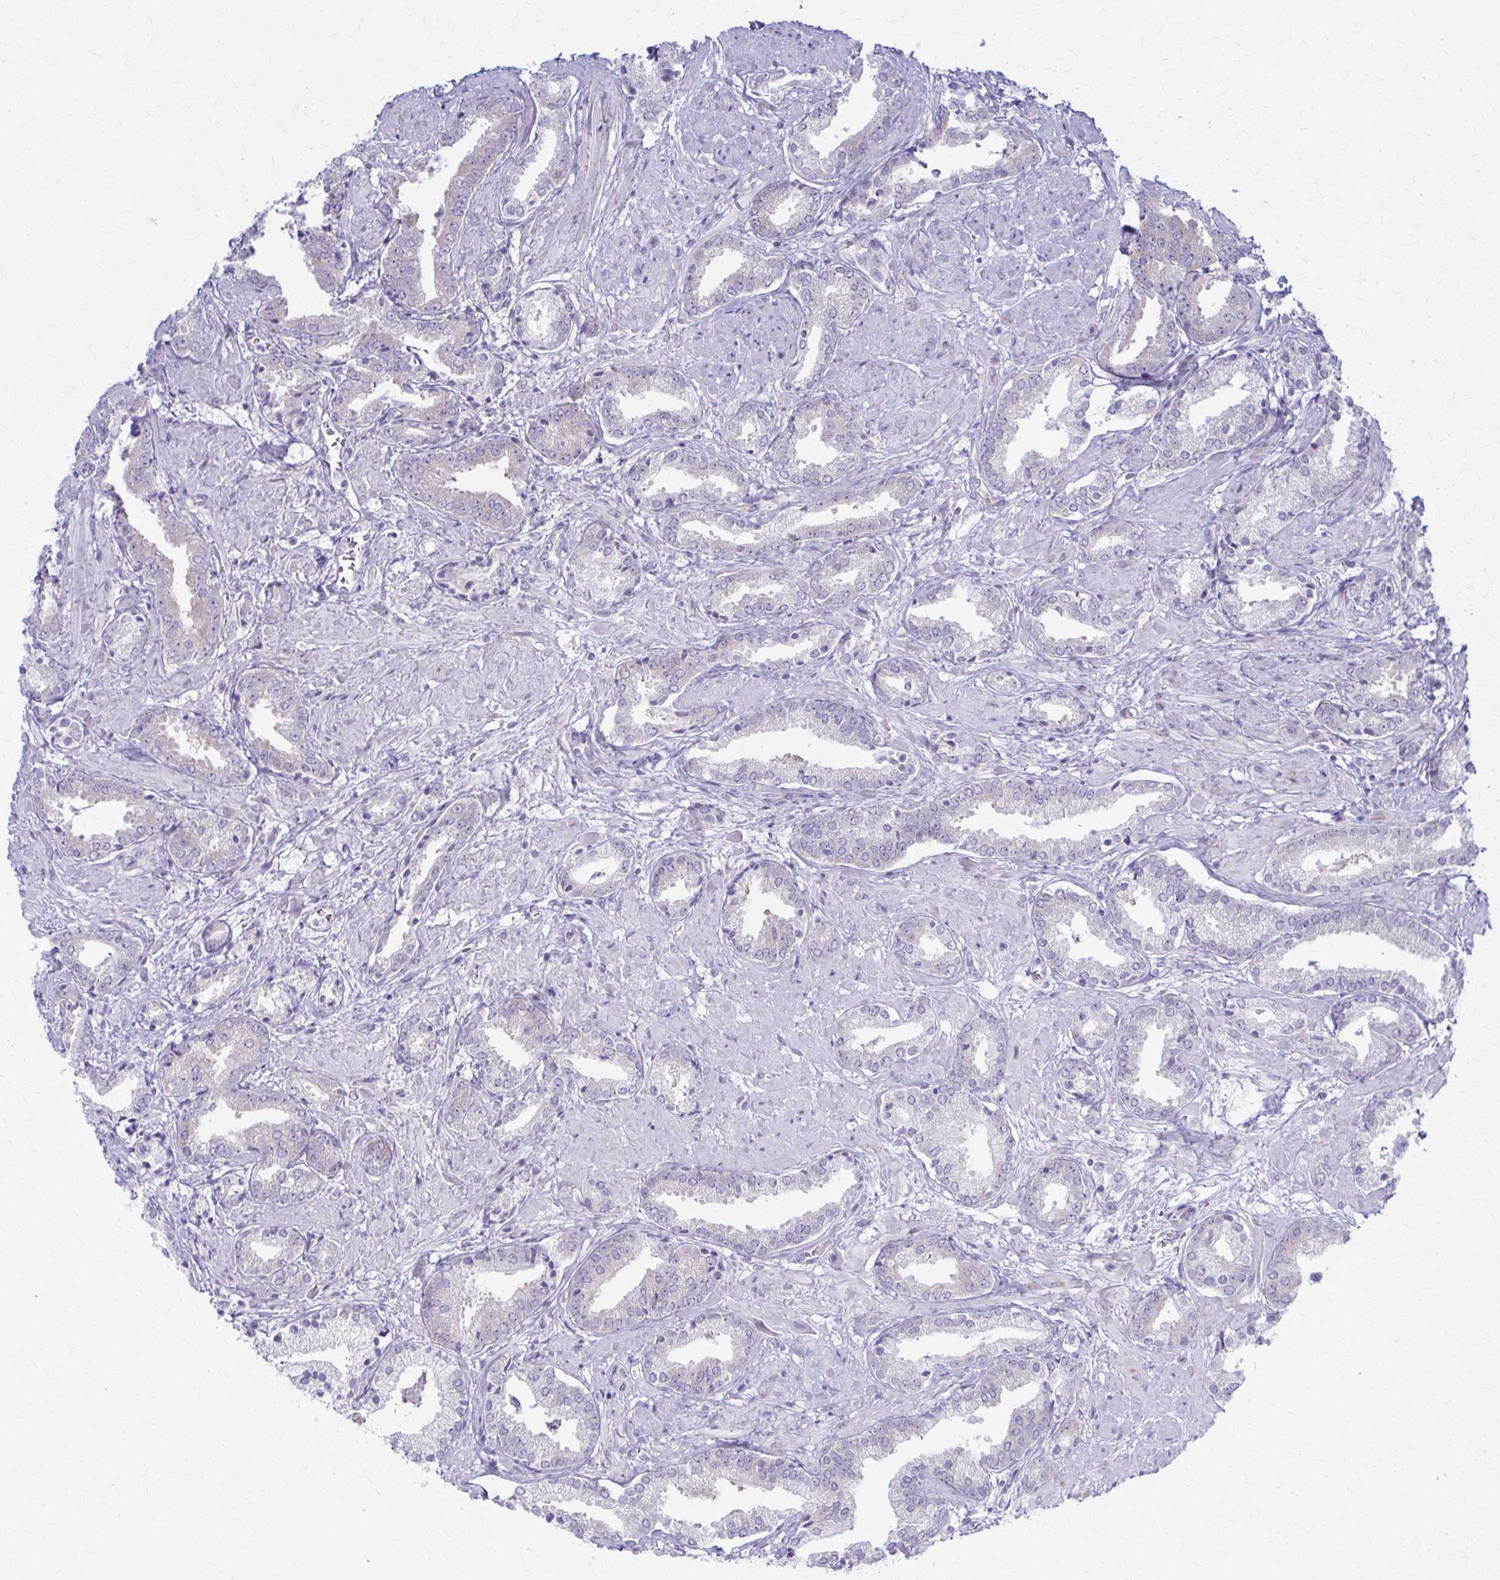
{"staining": {"intensity": "negative", "quantity": "none", "location": "none"}, "tissue": "prostate cancer", "cell_type": "Tumor cells", "image_type": "cancer", "snomed": [{"axis": "morphology", "description": "Adenocarcinoma, High grade"}, {"axis": "topography", "description": "Prostate"}], "caption": "A high-resolution histopathology image shows IHC staining of prostate adenocarcinoma (high-grade), which shows no significant staining in tumor cells. (DAB immunohistochemistry with hematoxylin counter stain).", "gene": "PRKRA", "patient": {"sex": "male", "age": 56}}